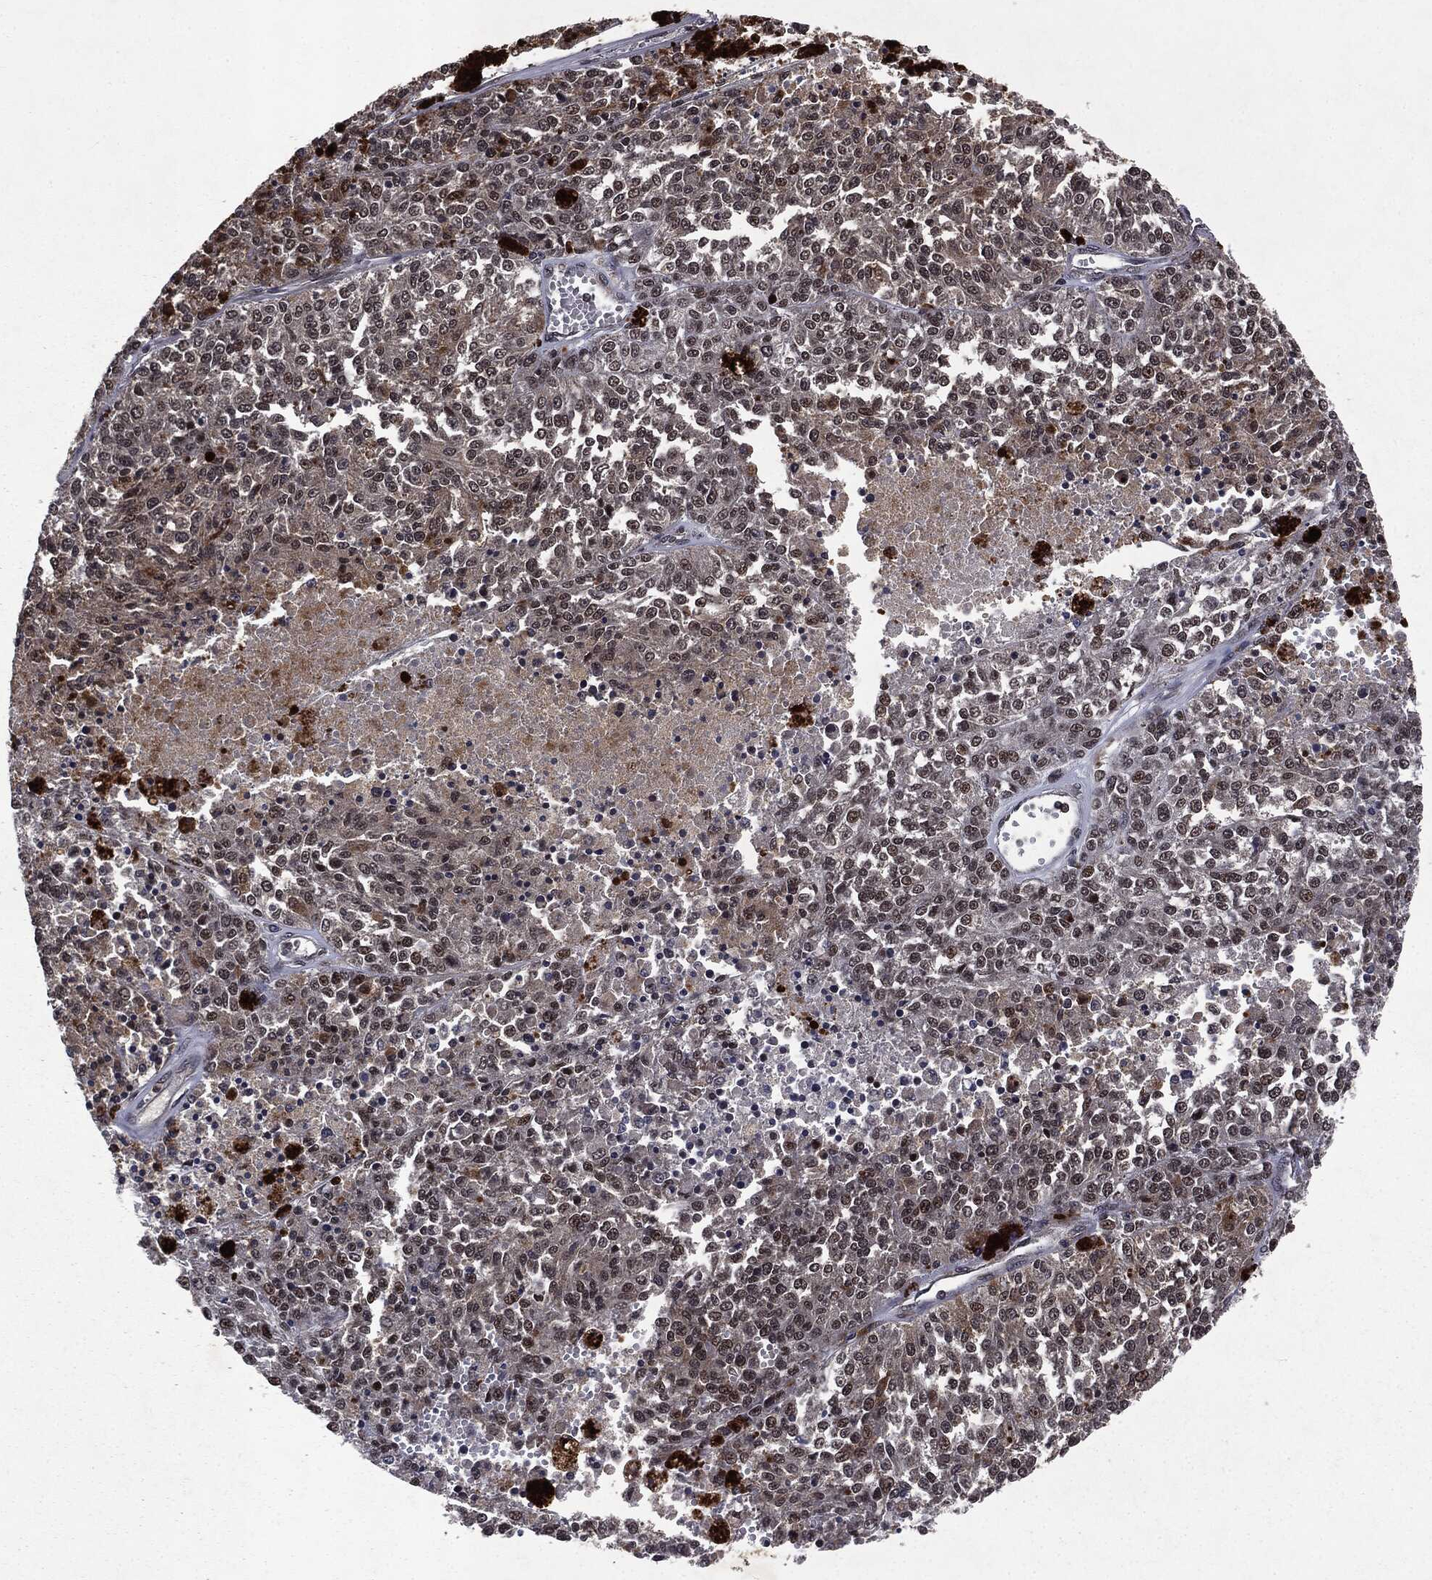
{"staining": {"intensity": "moderate", "quantity": "<25%", "location": "cytoplasmic/membranous,nuclear"}, "tissue": "melanoma", "cell_type": "Tumor cells", "image_type": "cancer", "snomed": [{"axis": "morphology", "description": "Malignant melanoma, Metastatic site"}, {"axis": "topography", "description": "Lymph node"}], "caption": "Melanoma was stained to show a protein in brown. There is low levels of moderate cytoplasmic/membranous and nuclear staining in about <25% of tumor cells. (IHC, brightfield microscopy, high magnification).", "gene": "STAU2", "patient": {"sex": "female", "age": 64}}